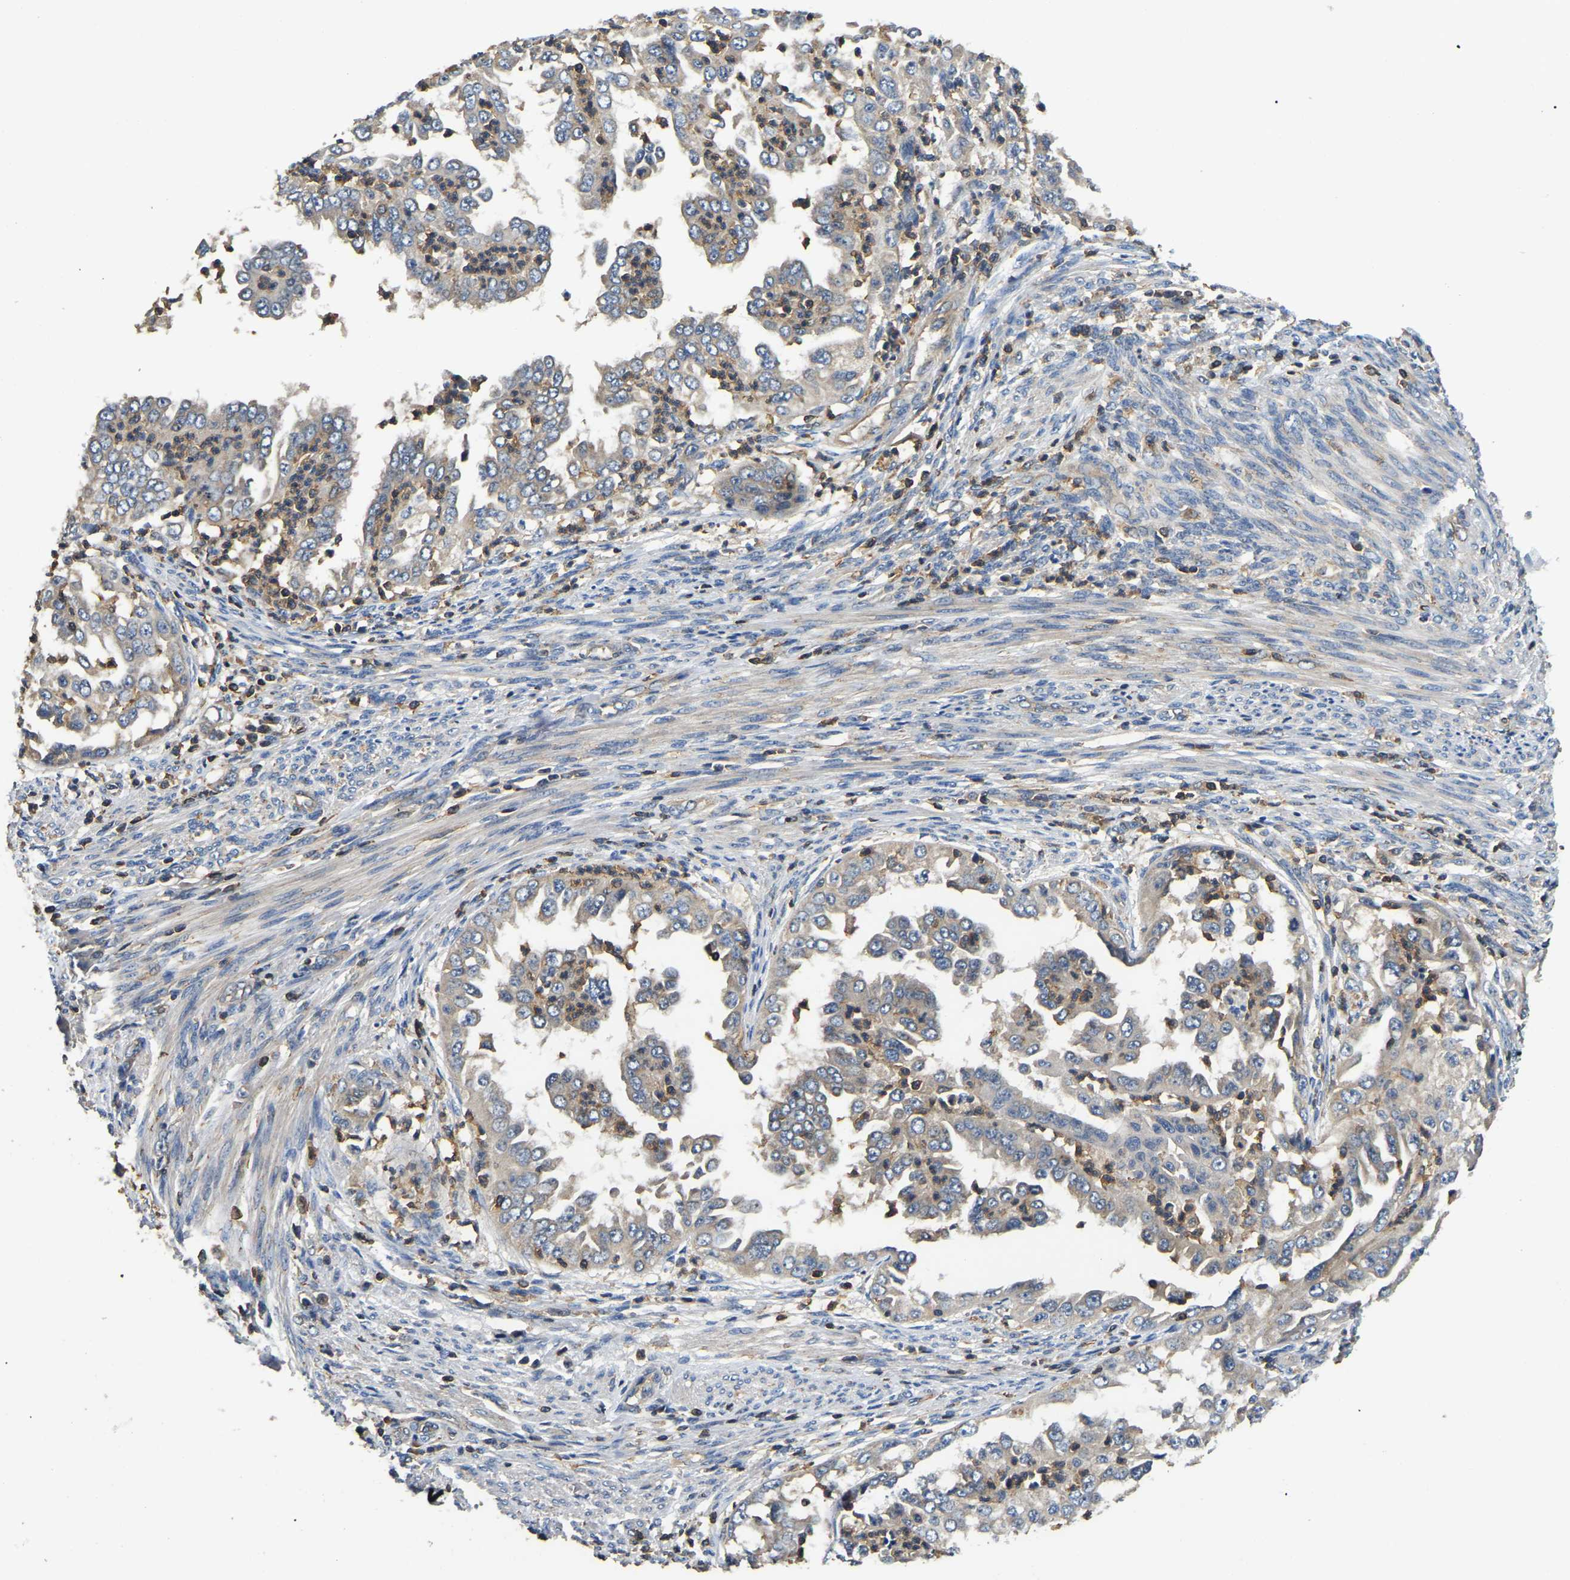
{"staining": {"intensity": "negative", "quantity": "none", "location": "none"}, "tissue": "endometrial cancer", "cell_type": "Tumor cells", "image_type": "cancer", "snomed": [{"axis": "morphology", "description": "Adenocarcinoma, NOS"}, {"axis": "topography", "description": "Endometrium"}], "caption": "Immunohistochemistry of endometrial adenocarcinoma reveals no expression in tumor cells.", "gene": "SMPD2", "patient": {"sex": "female", "age": 85}}